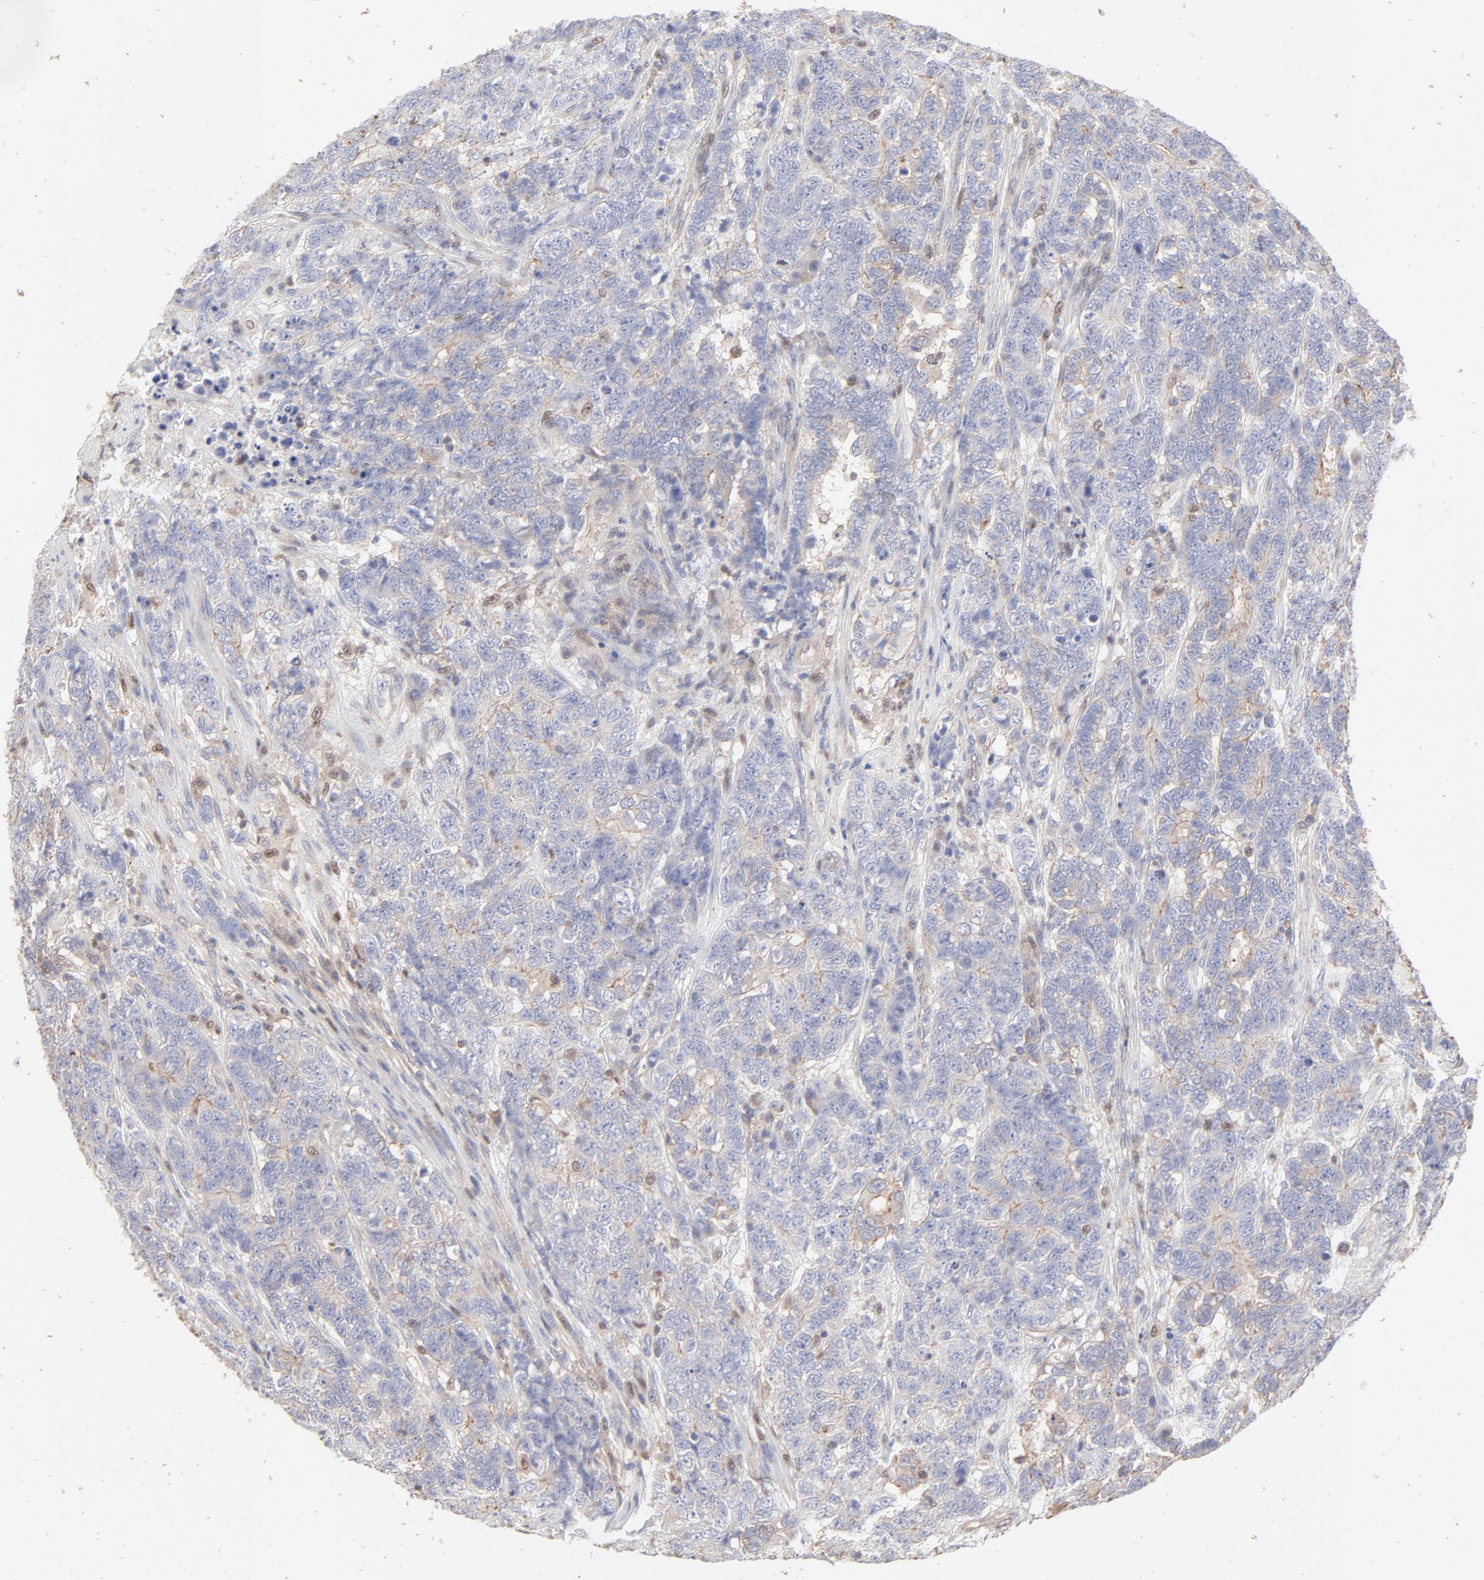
{"staining": {"intensity": "negative", "quantity": "none", "location": "none"}, "tissue": "testis cancer", "cell_type": "Tumor cells", "image_type": "cancer", "snomed": [{"axis": "morphology", "description": "Carcinoma, Embryonal, NOS"}, {"axis": "topography", "description": "Testis"}], "caption": "Testis cancer stained for a protein using immunohistochemistry reveals no expression tumor cells.", "gene": "ARHGEF6", "patient": {"sex": "male", "age": 26}}